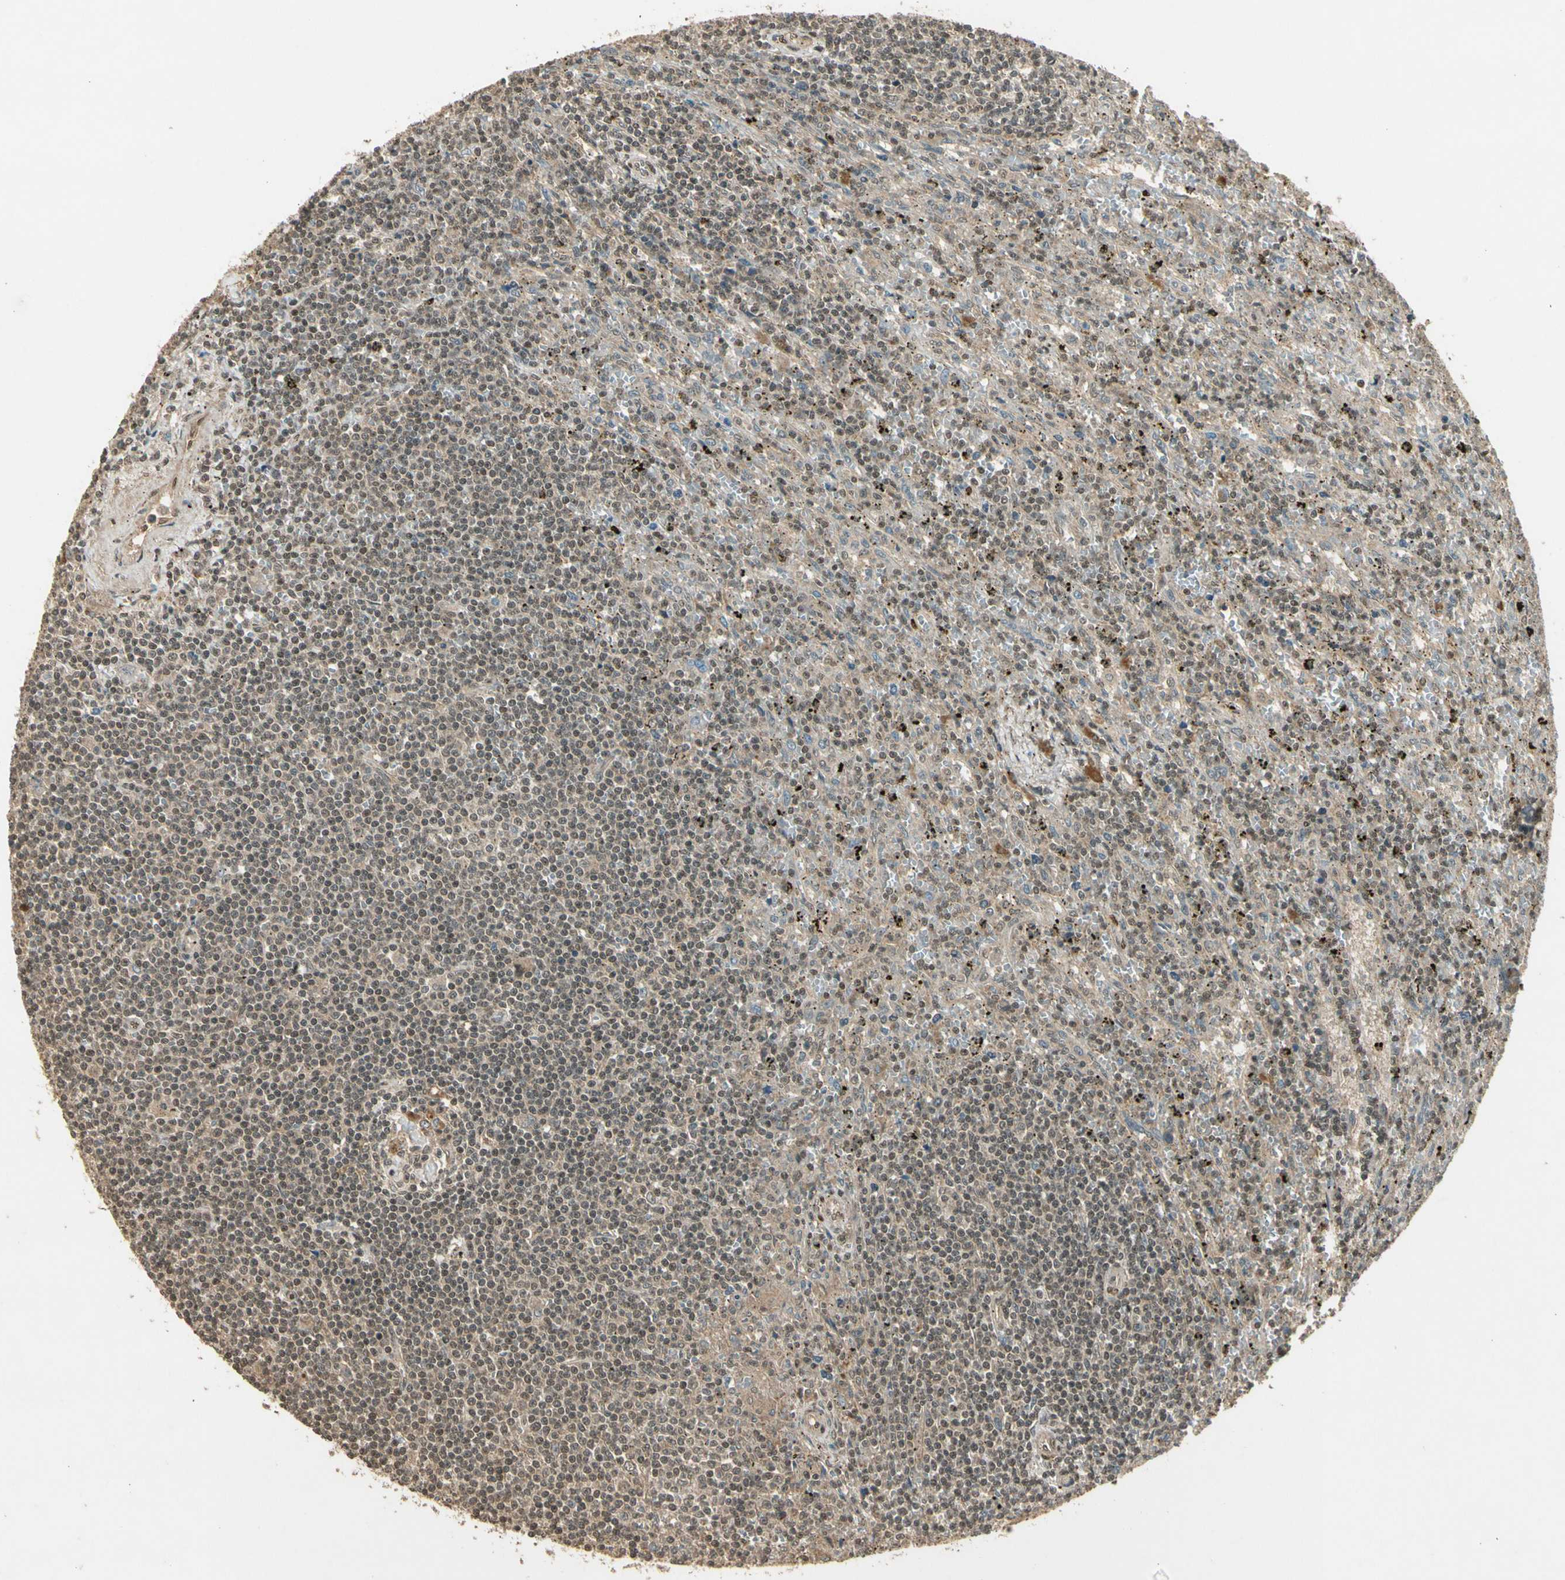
{"staining": {"intensity": "weak", "quantity": ">75%", "location": "nuclear"}, "tissue": "lymphoma", "cell_type": "Tumor cells", "image_type": "cancer", "snomed": [{"axis": "morphology", "description": "Malignant lymphoma, non-Hodgkin's type, Low grade"}, {"axis": "topography", "description": "Spleen"}], "caption": "High-power microscopy captured an immunohistochemistry micrograph of malignant lymphoma, non-Hodgkin's type (low-grade), revealing weak nuclear staining in approximately >75% of tumor cells.", "gene": "GMEB2", "patient": {"sex": "male", "age": 76}}